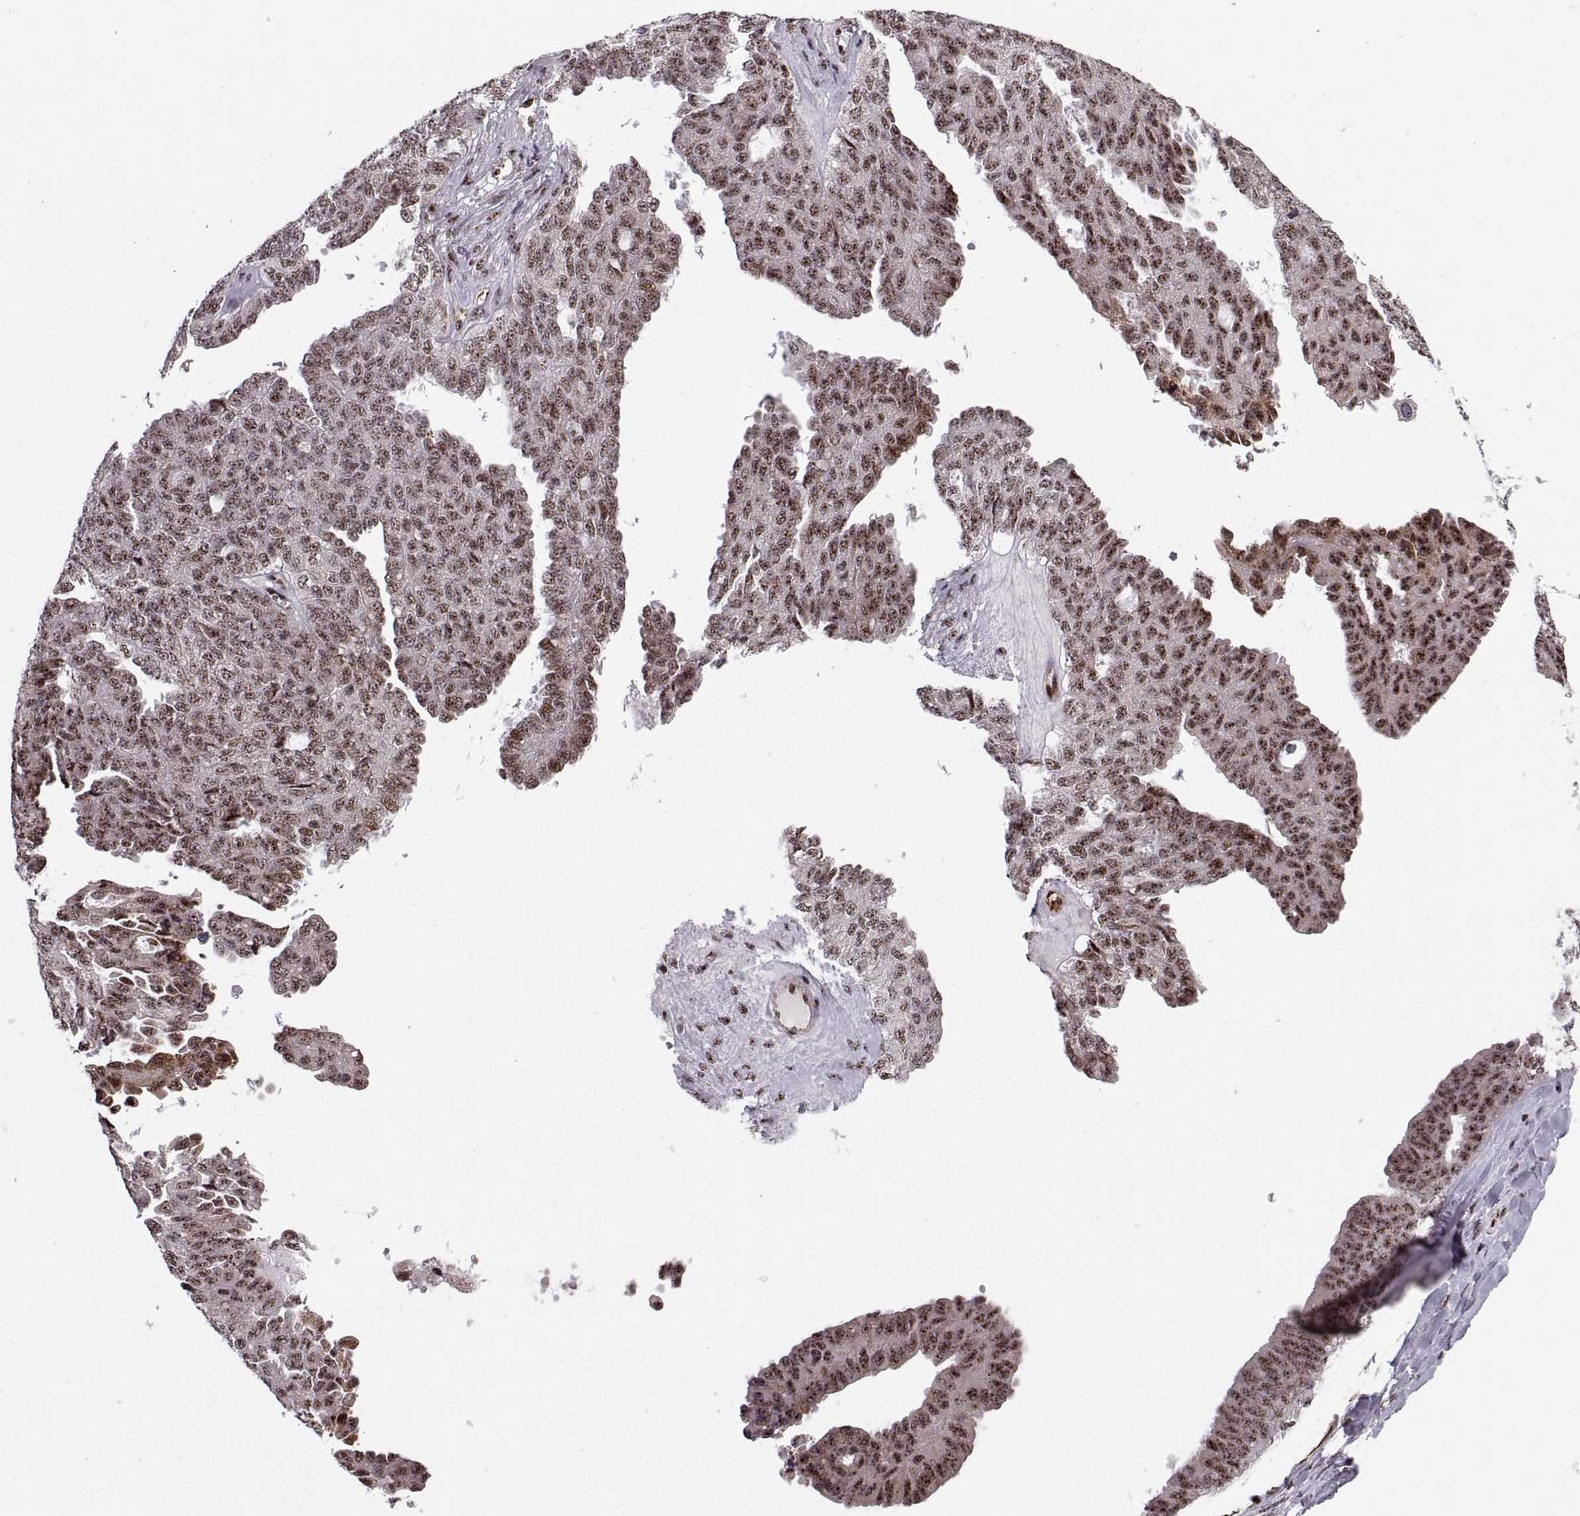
{"staining": {"intensity": "moderate", "quantity": ">75%", "location": "nuclear"}, "tissue": "ovarian cancer", "cell_type": "Tumor cells", "image_type": "cancer", "snomed": [{"axis": "morphology", "description": "Cystadenocarcinoma, serous, NOS"}, {"axis": "topography", "description": "Ovary"}], "caption": "Protein staining exhibits moderate nuclear positivity in about >75% of tumor cells in ovarian cancer.", "gene": "ZCCHC17", "patient": {"sex": "female", "age": 71}}